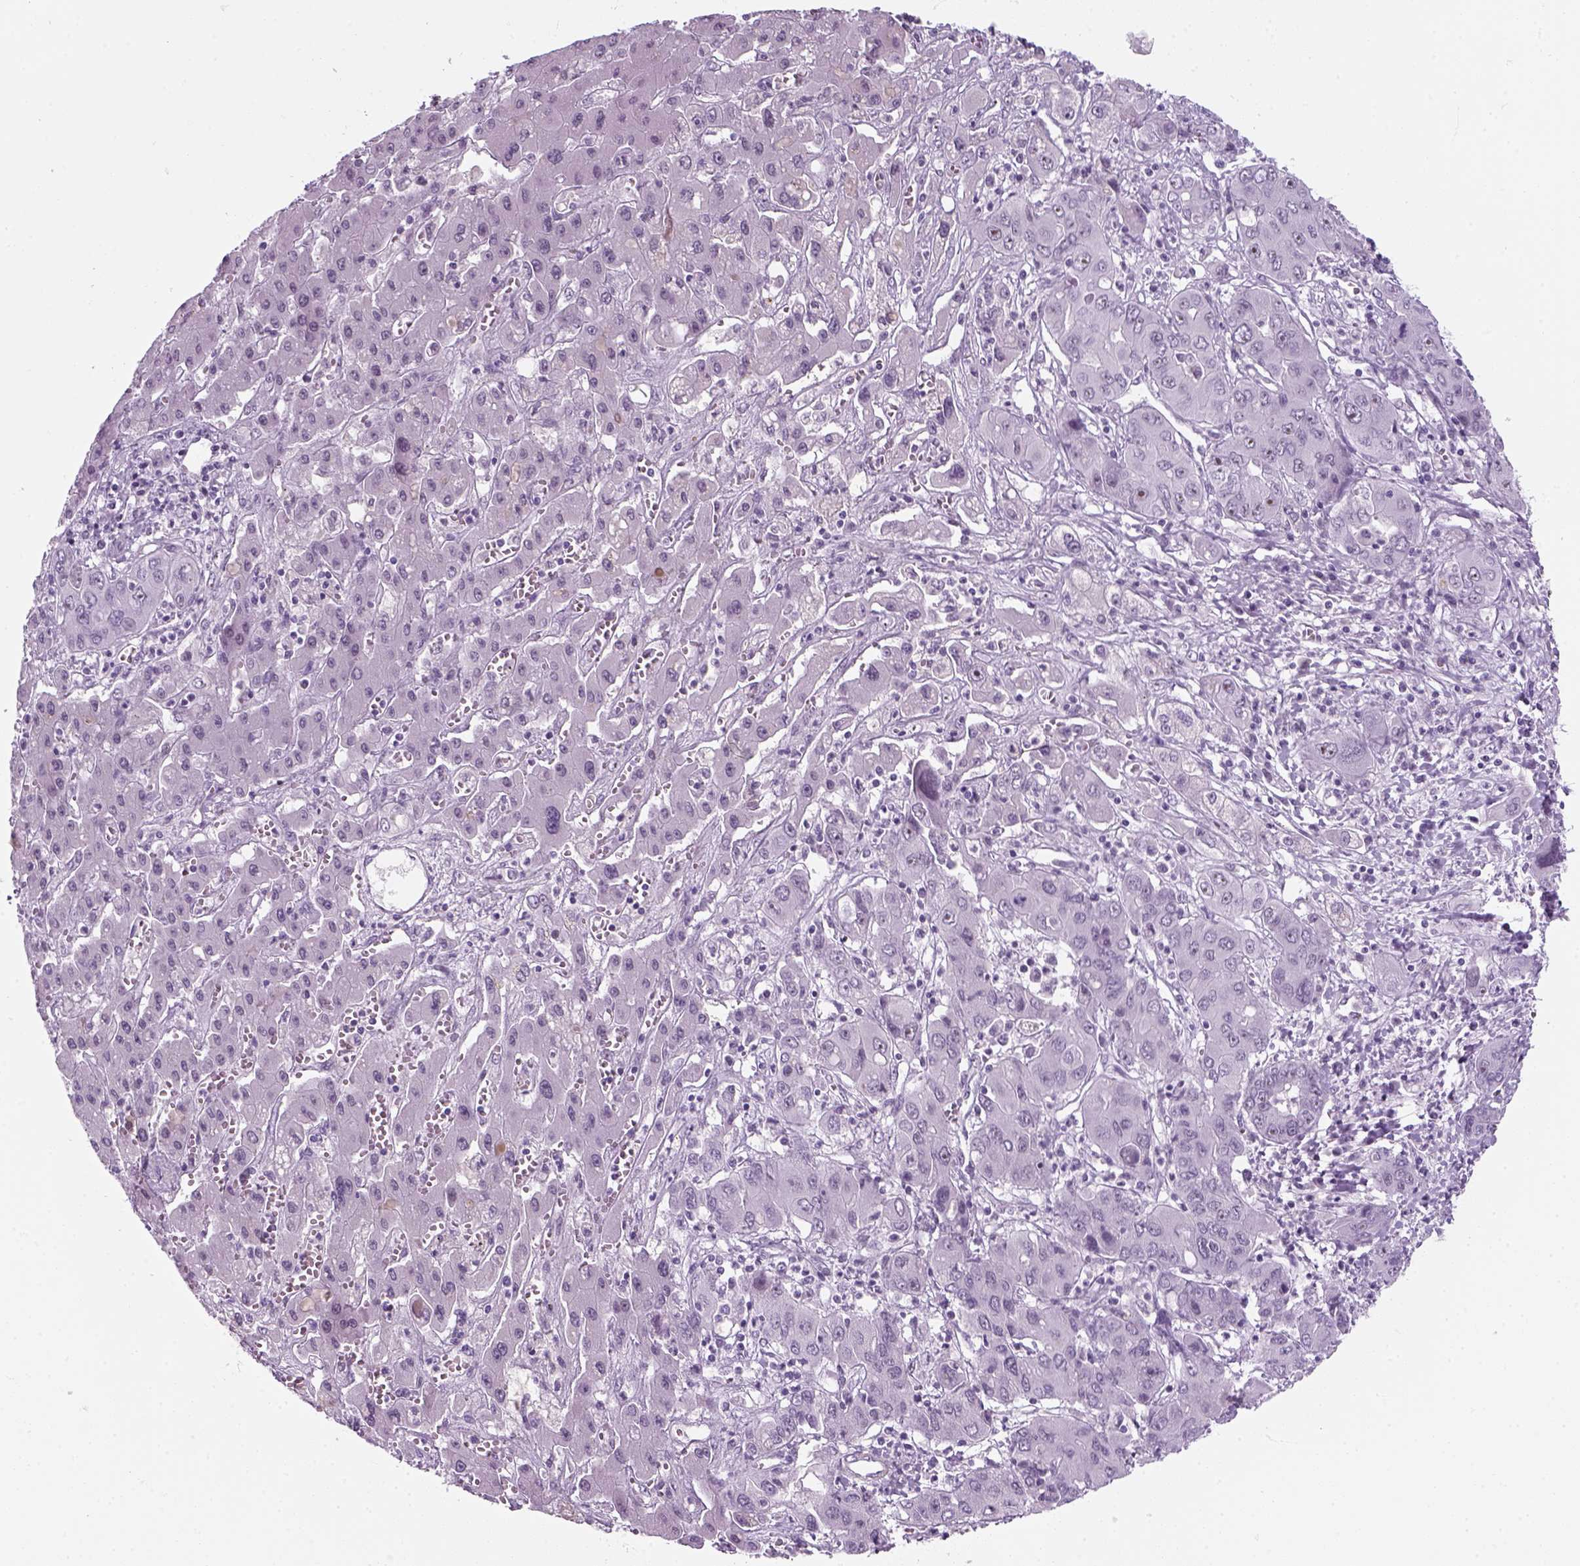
{"staining": {"intensity": "negative", "quantity": "none", "location": "none"}, "tissue": "liver cancer", "cell_type": "Tumor cells", "image_type": "cancer", "snomed": [{"axis": "morphology", "description": "Cholangiocarcinoma"}, {"axis": "topography", "description": "Liver"}], "caption": "Cholangiocarcinoma (liver) was stained to show a protein in brown. There is no significant staining in tumor cells.", "gene": "ZNF865", "patient": {"sex": "male", "age": 67}}